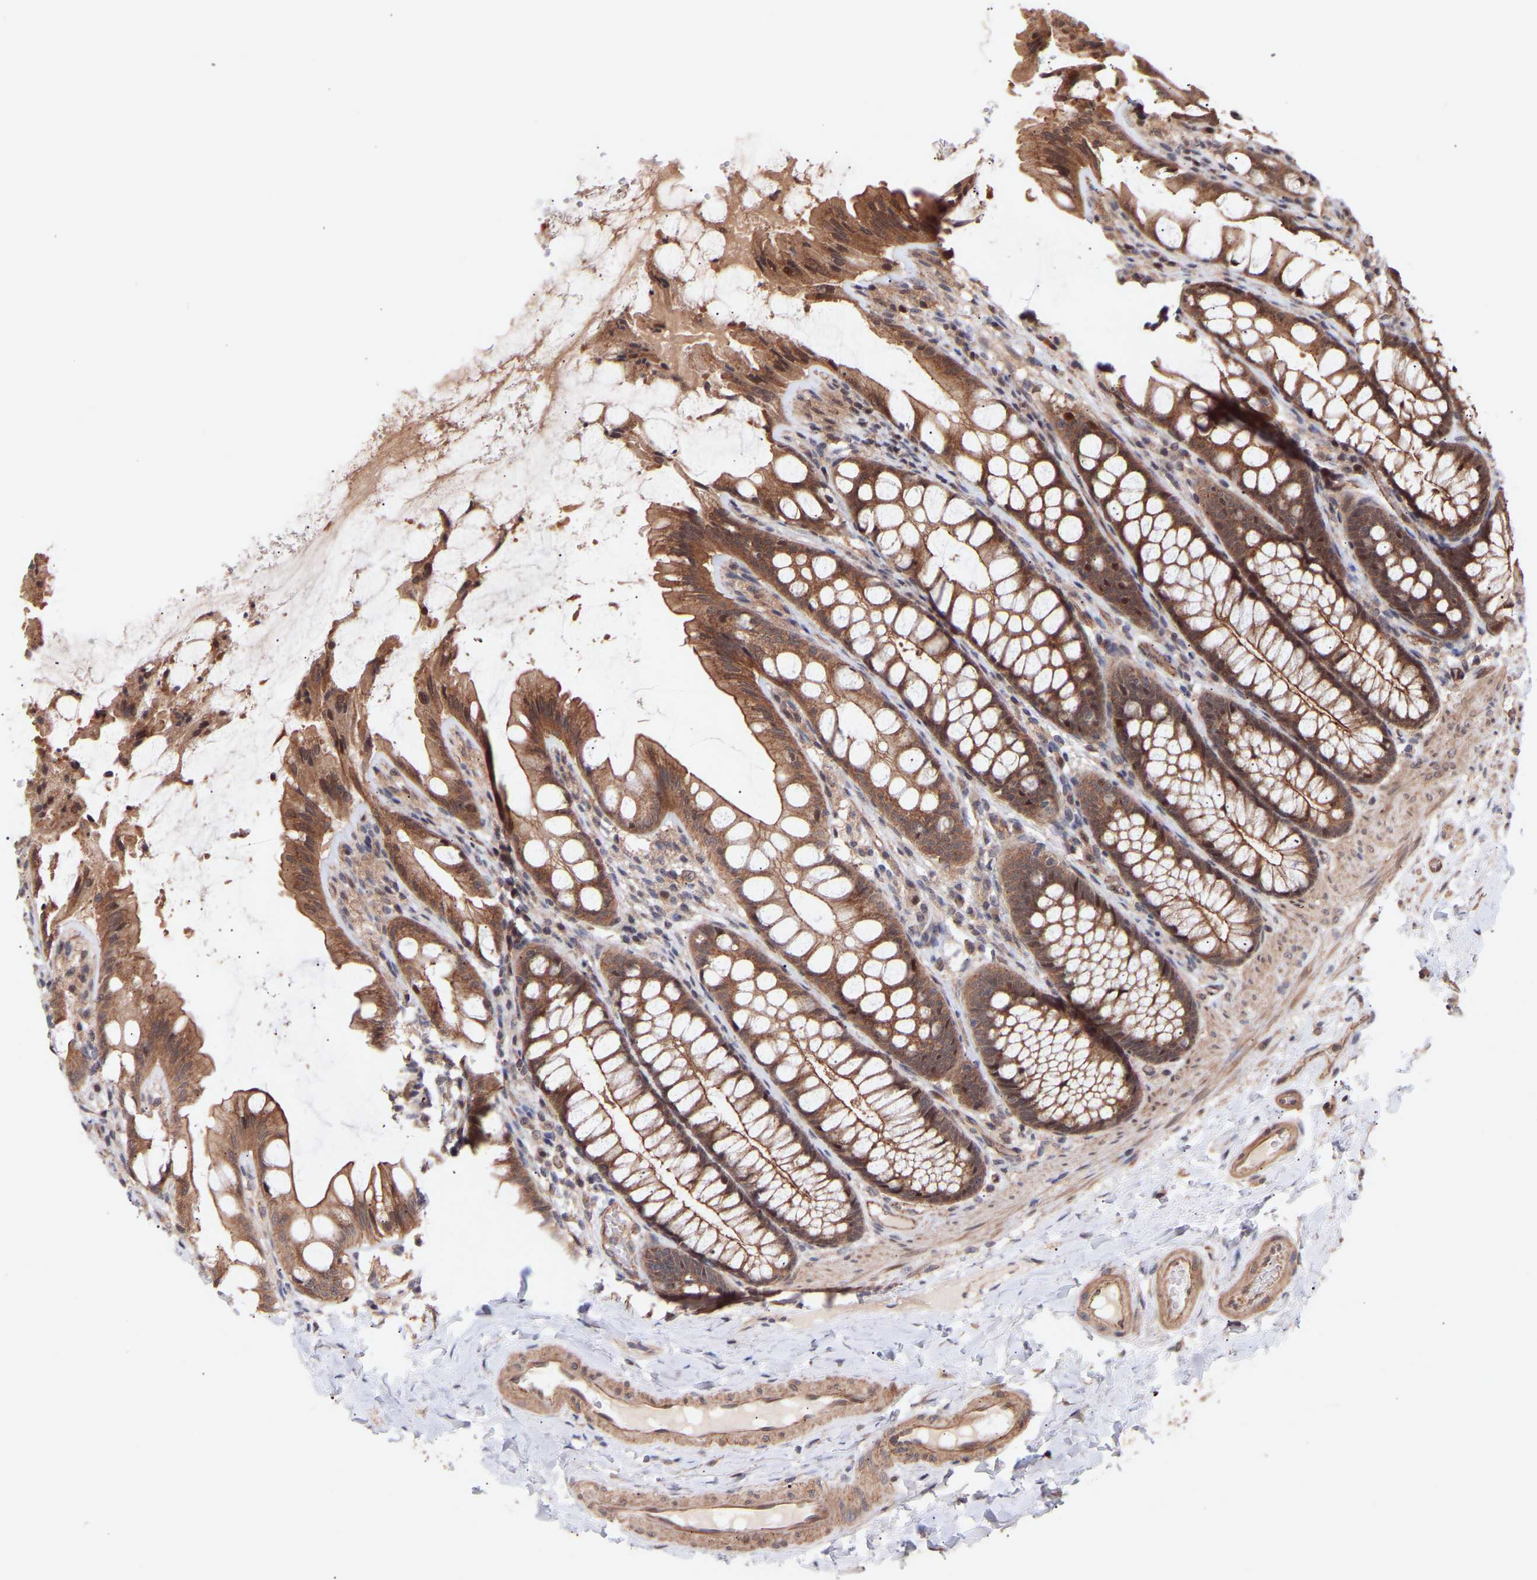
{"staining": {"intensity": "strong", "quantity": ">75%", "location": "cytoplasmic/membranous"}, "tissue": "colon", "cell_type": "Endothelial cells", "image_type": "normal", "snomed": [{"axis": "morphology", "description": "Normal tissue, NOS"}, {"axis": "topography", "description": "Colon"}], "caption": "A high-resolution micrograph shows IHC staining of unremarkable colon, which exhibits strong cytoplasmic/membranous positivity in approximately >75% of endothelial cells. Ihc stains the protein of interest in brown and the nuclei are stained blue.", "gene": "PDLIM5", "patient": {"sex": "male", "age": 47}}